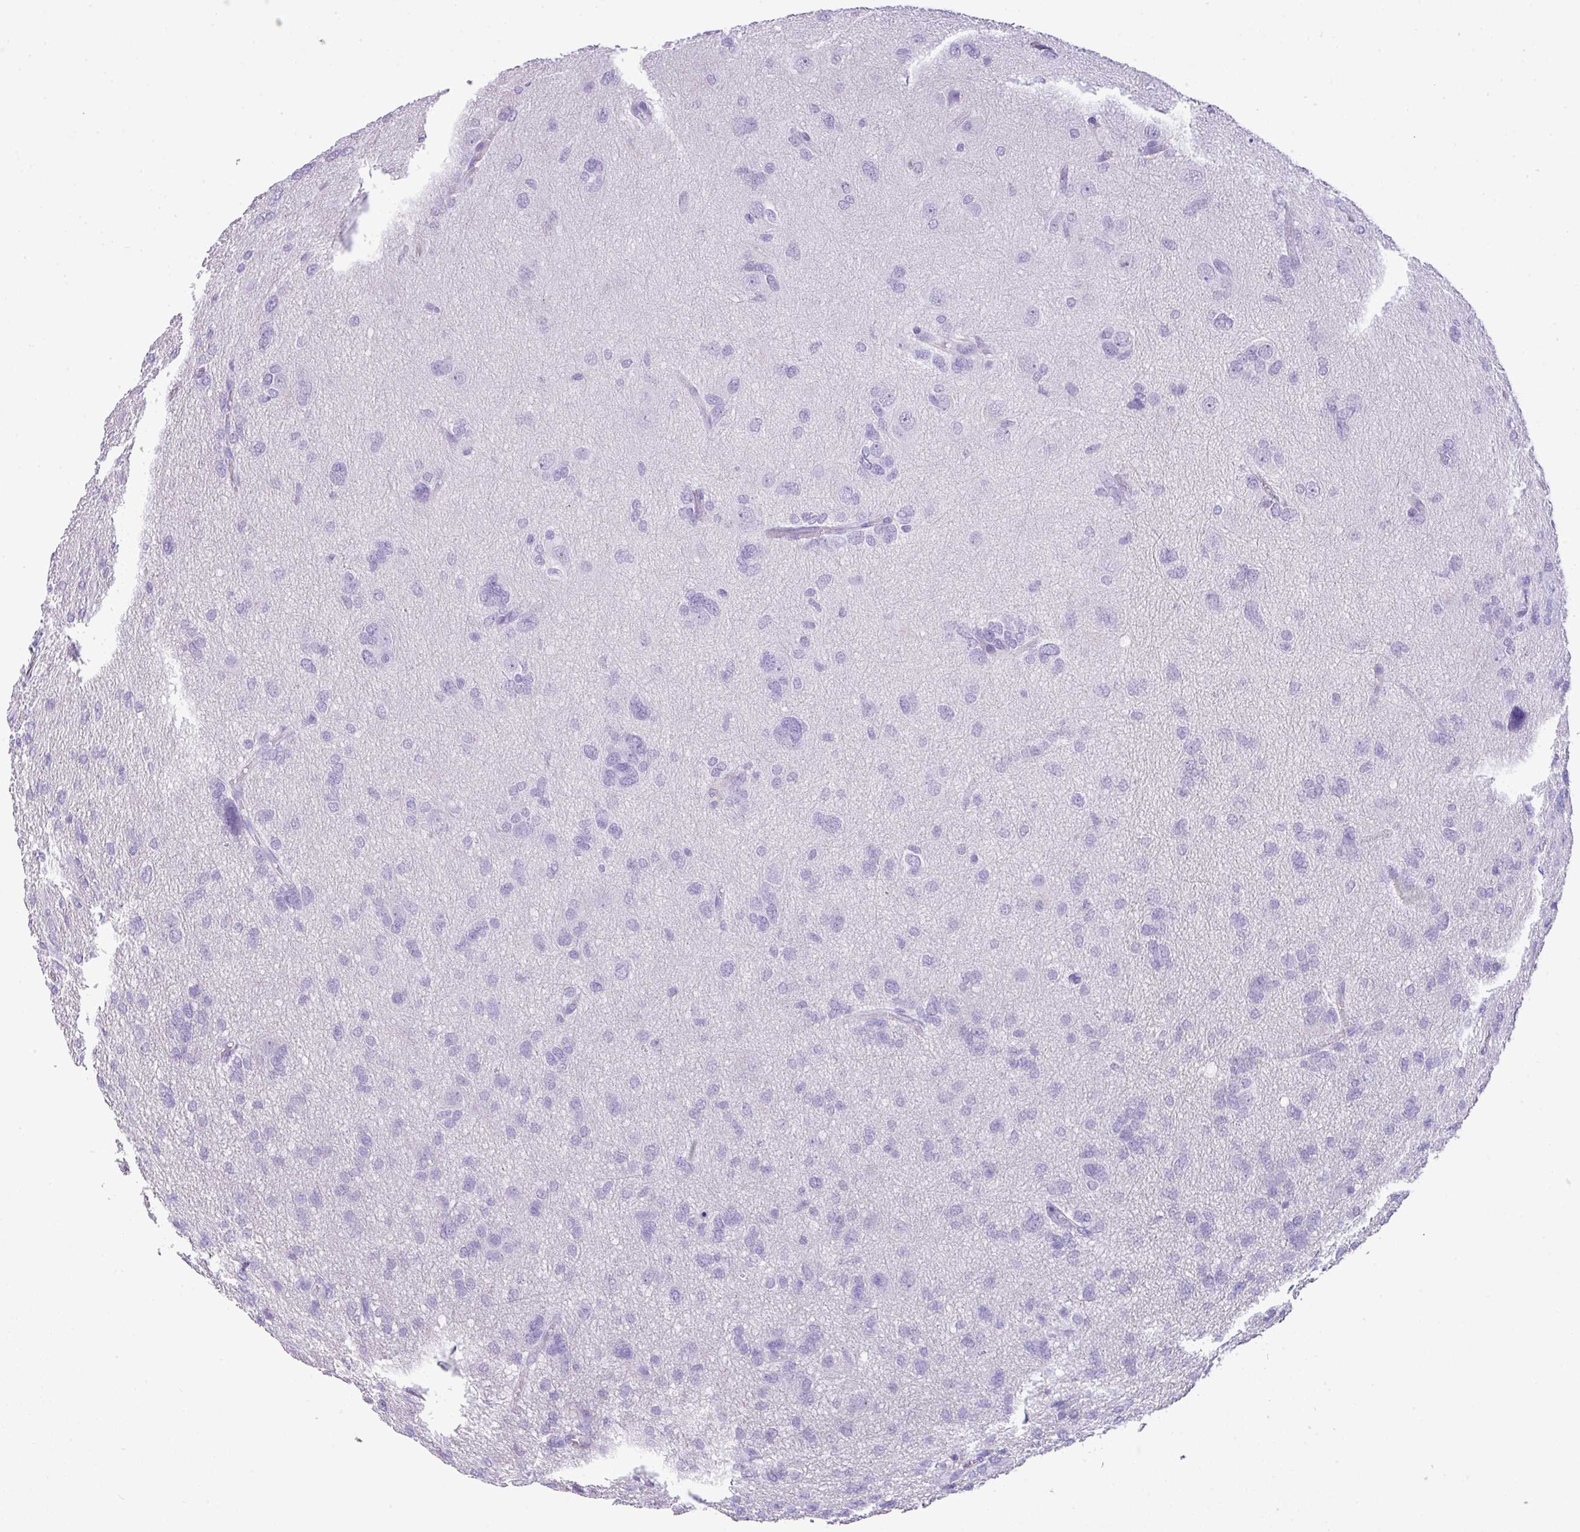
{"staining": {"intensity": "negative", "quantity": "none", "location": "none"}, "tissue": "glioma", "cell_type": "Tumor cells", "image_type": "cancer", "snomed": [{"axis": "morphology", "description": "Glioma, malignant, High grade"}, {"axis": "topography", "description": "Brain"}], "caption": "Immunohistochemistry of glioma displays no positivity in tumor cells.", "gene": "TNP1", "patient": {"sex": "female", "age": 59}}